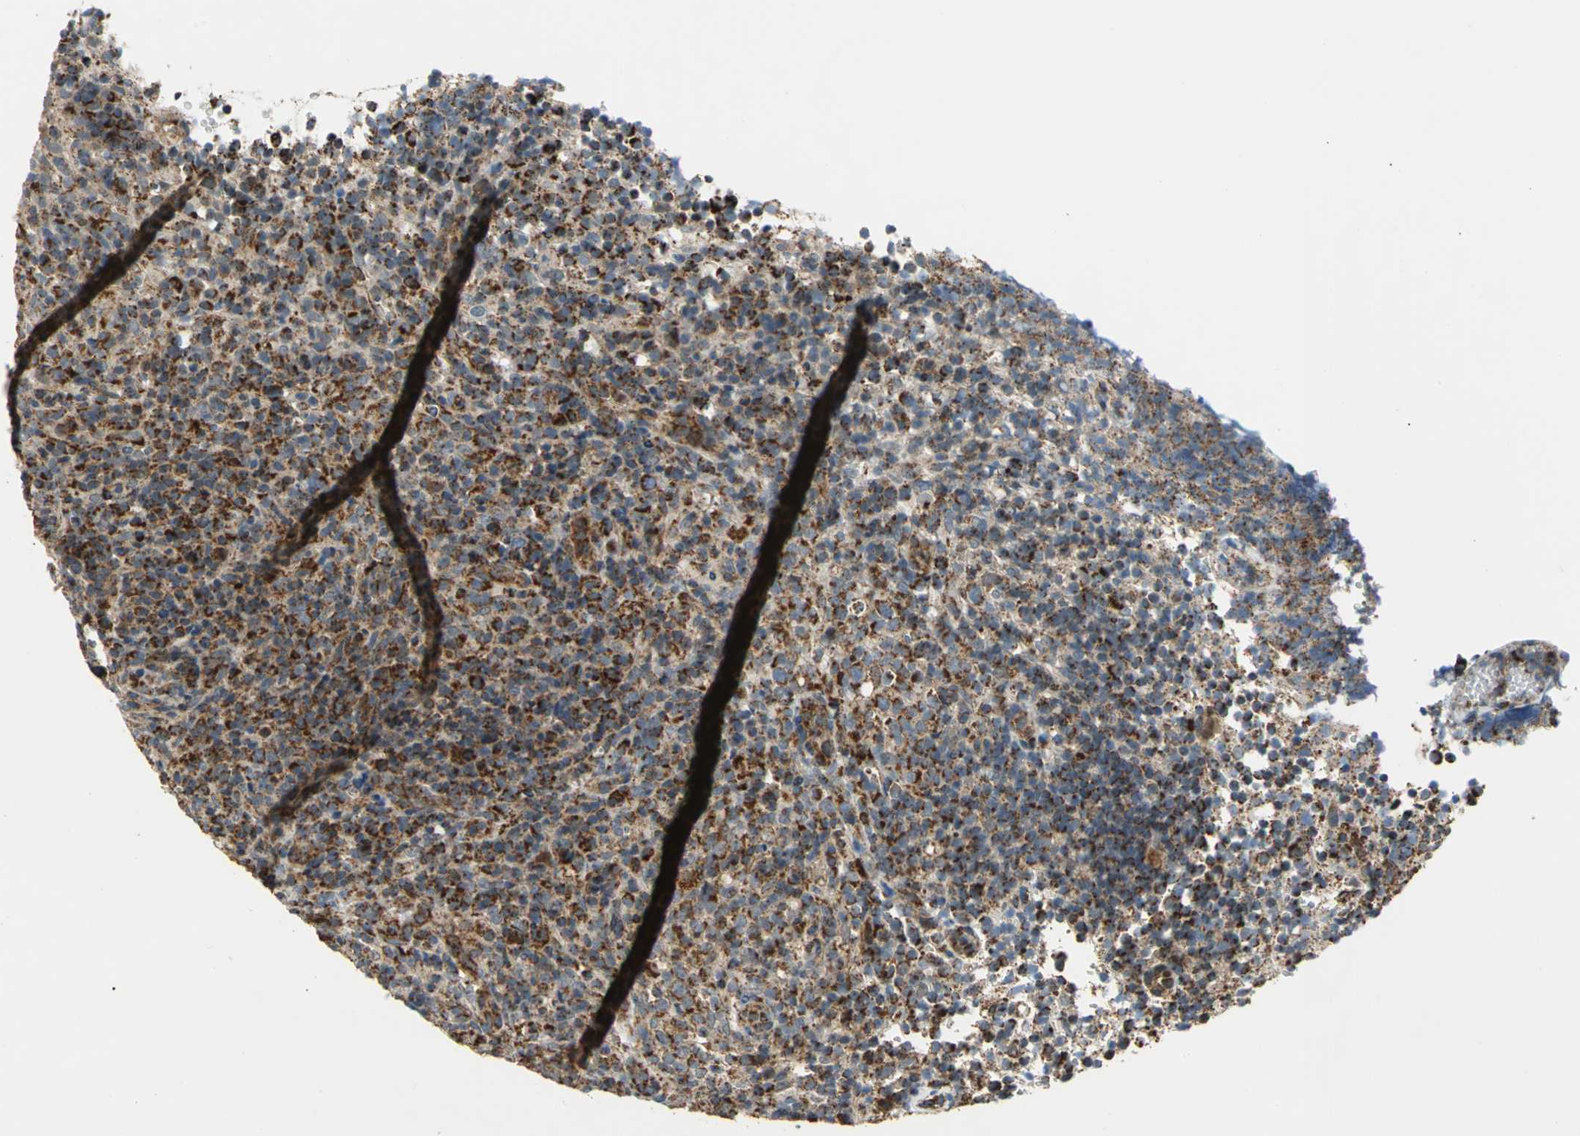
{"staining": {"intensity": "strong", "quantity": ">75%", "location": "cytoplasmic/membranous"}, "tissue": "lymphoma", "cell_type": "Tumor cells", "image_type": "cancer", "snomed": [{"axis": "morphology", "description": "Malignant lymphoma, non-Hodgkin's type, High grade"}, {"axis": "topography", "description": "Lymph node"}], "caption": "Human lymphoma stained with a brown dye exhibits strong cytoplasmic/membranous positive expression in approximately >75% of tumor cells.", "gene": "MRPS22", "patient": {"sex": "female", "age": 76}}